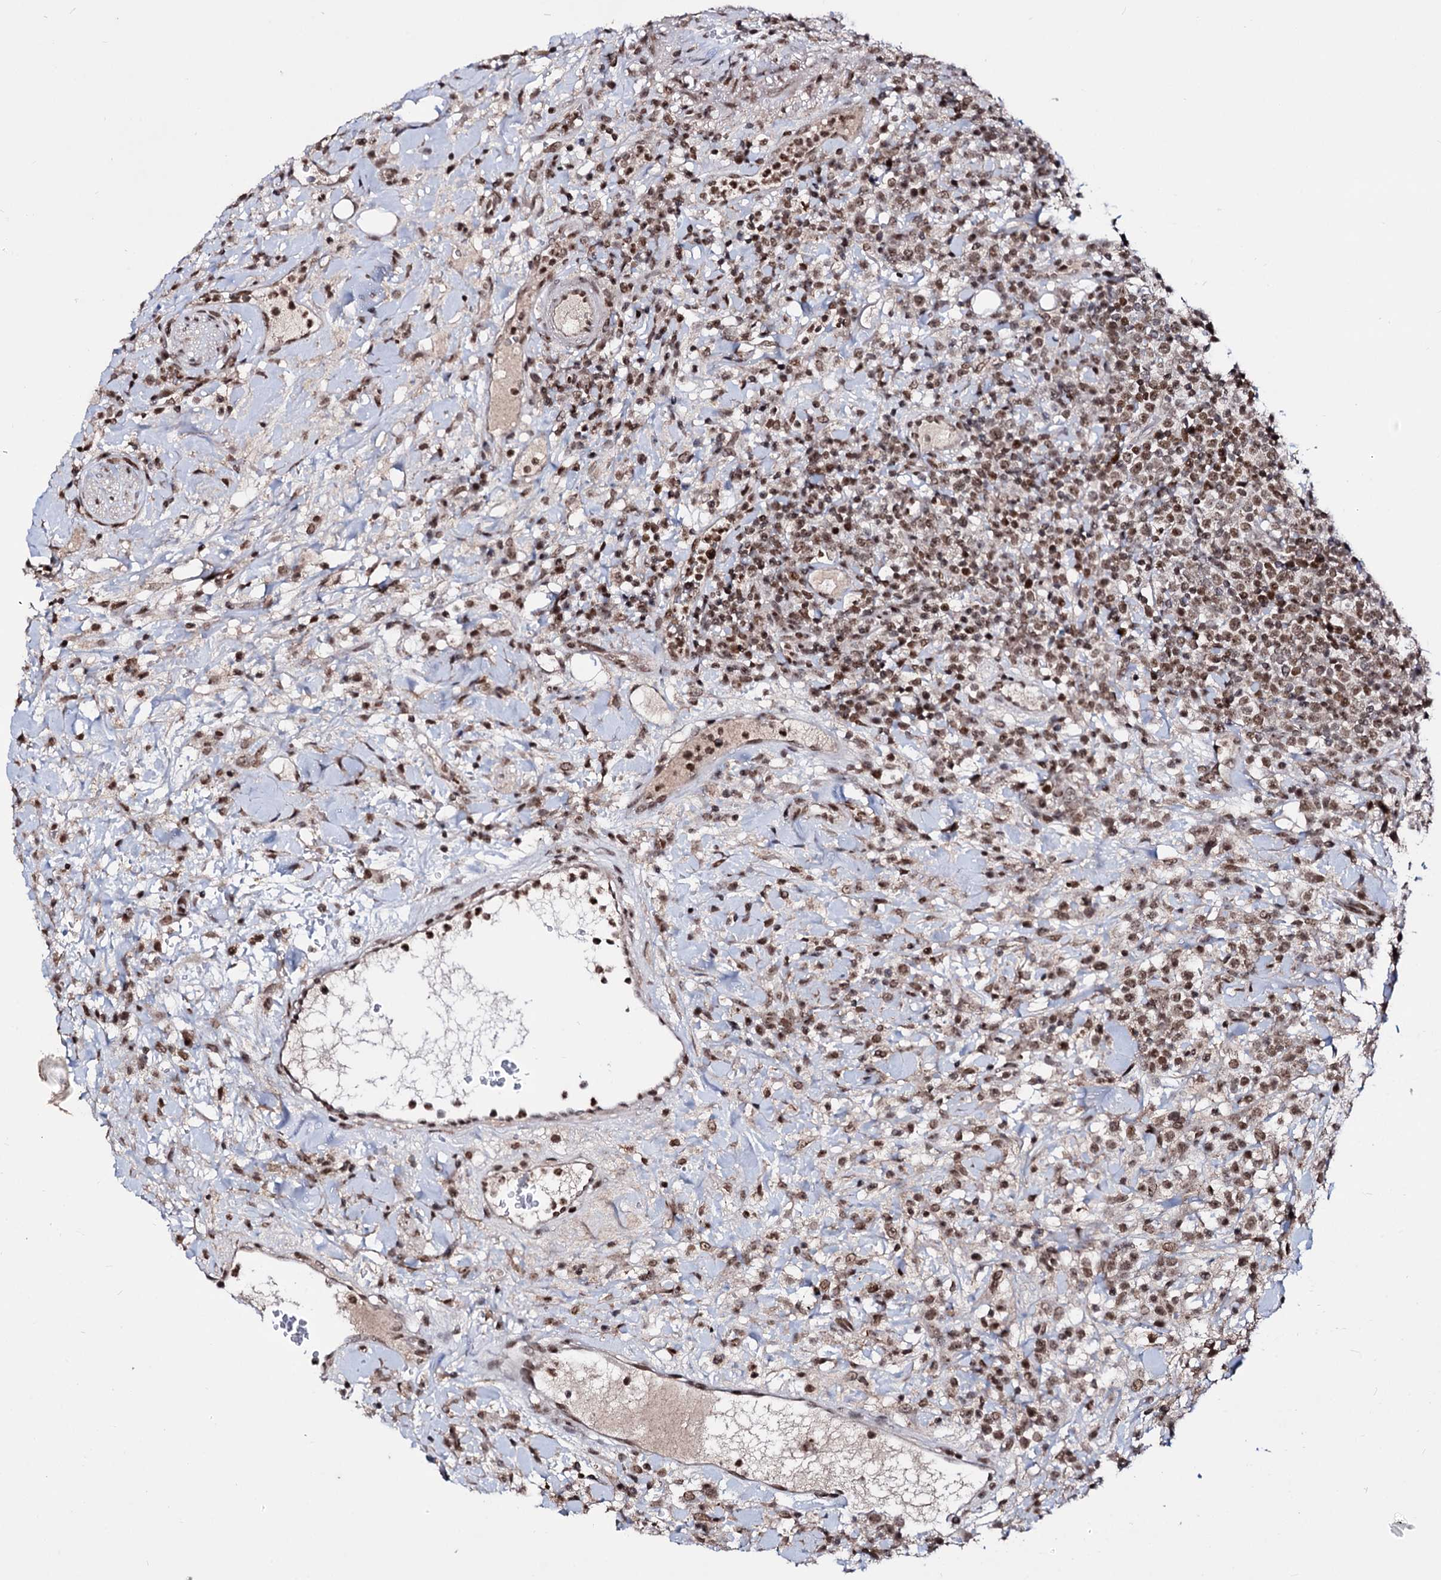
{"staining": {"intensity": "moderate", "quantity": ">75%", "location": "nuclear"}, "tissue": "lymphoma", "cell_type": "Tumor cells", "image_type": "cancer", "snomed": [{"axis": "morphology", "description": "Malignant lymphoma, non-Hodgkin's type, High grade"}, {"axis": "topography", "description": "Colon"}], "caption": "Human lymphoma stained with a protein marker reveals moderate staining in tumor cells.", "gene": "SMCHD1", "patient": {"sex": "female", "age": 53}}